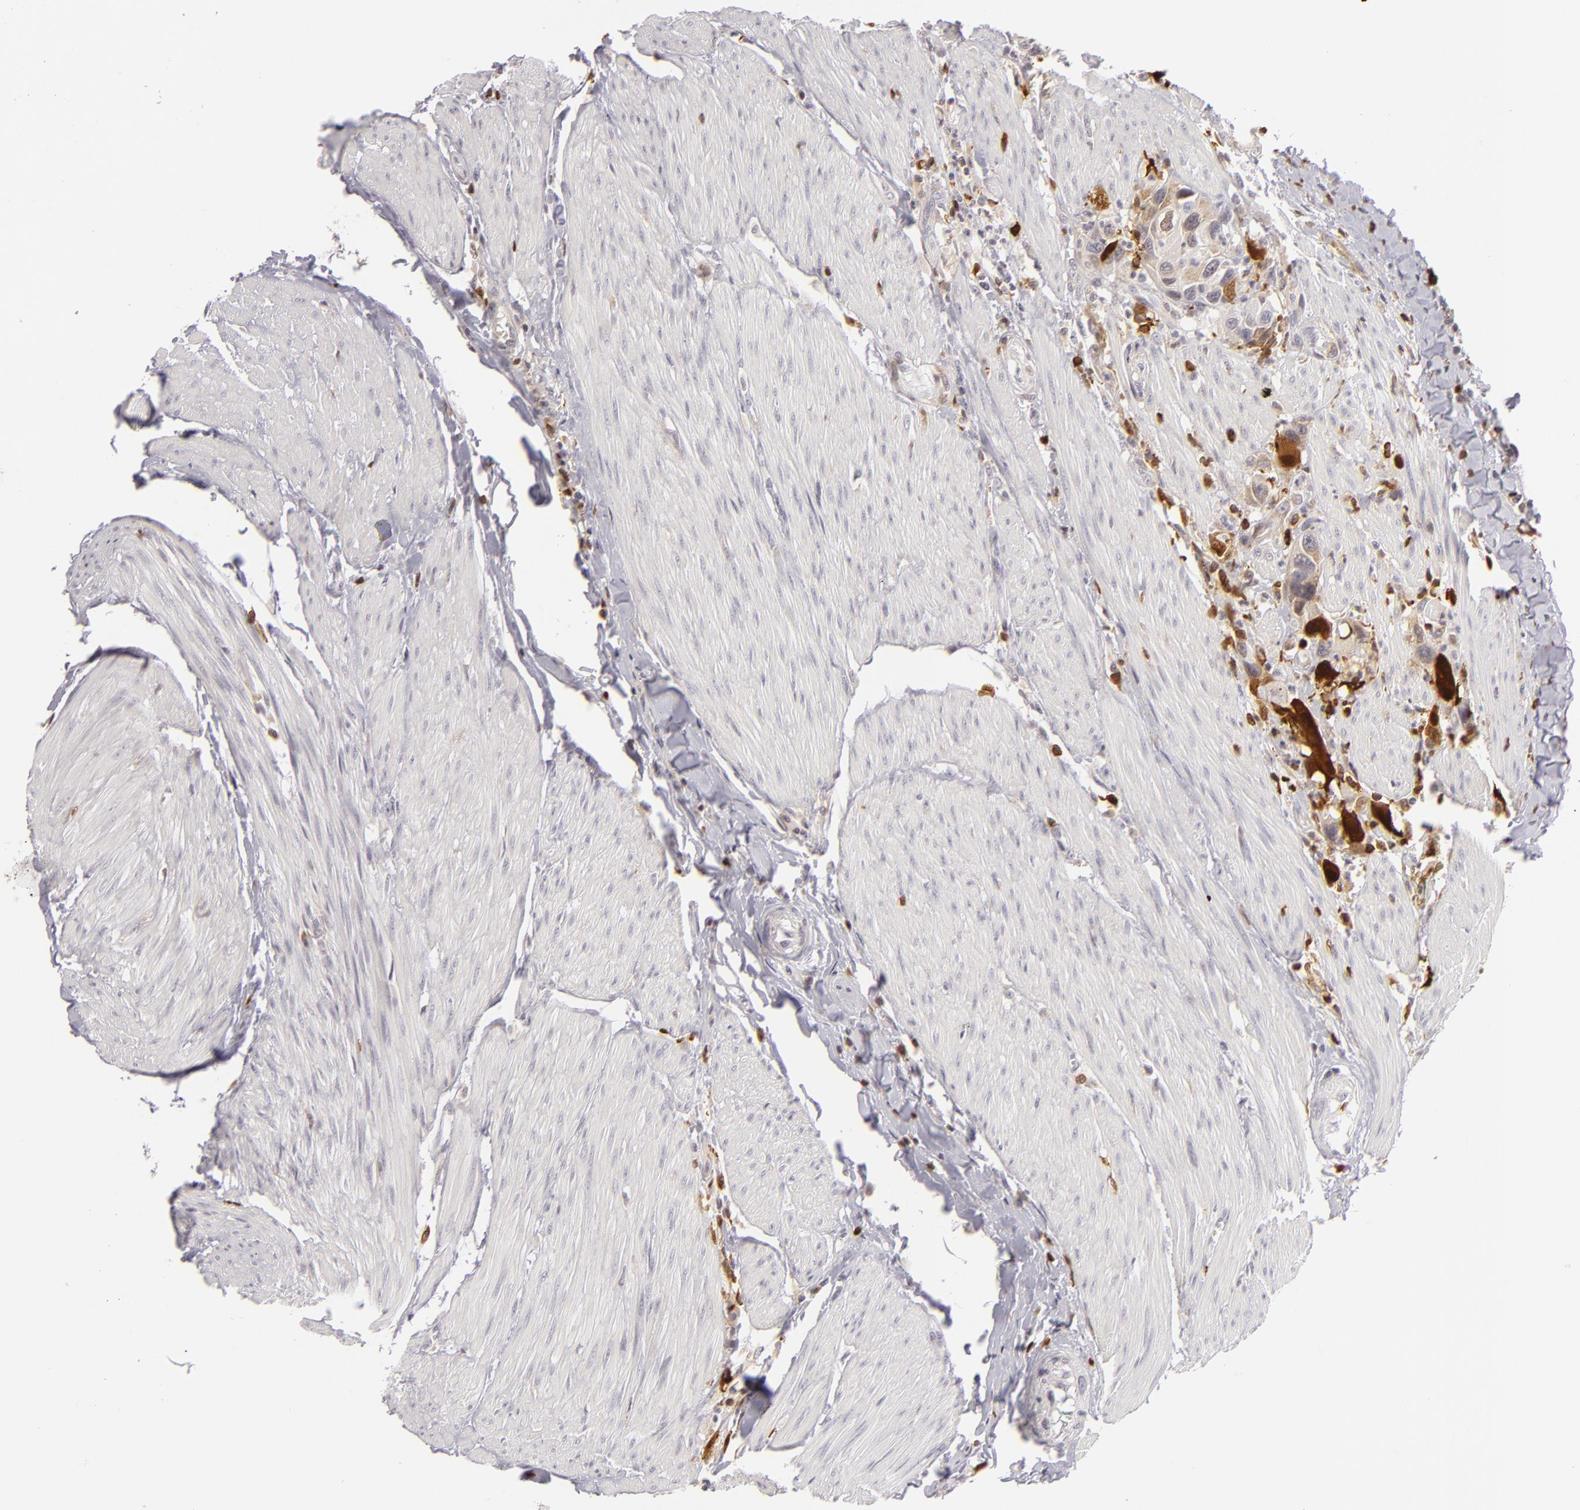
{"staining": {"intensity": "moderate", "quantity": "<25%", "location": "cytoplasmic/membranous,nuclear"}, "tissue": "urothelial cancer", "cell_type": "Tumor cells", "image_type": "cancer", "snomed": [{"axis": "morphology", "description": "Urothelial carcinoma, High grade"}, {"axis": "topography", "description": "Urinary bladder"}], "caption": "Immunohistochemical staining of human urothelial cancer exhibits low levels of moderate cytoplasmic/membranous and nuclear protein expression in about <25% of tumor cells.", "gene": "APOBEC3G", "patient": {"sex": "male", "age": 66}}